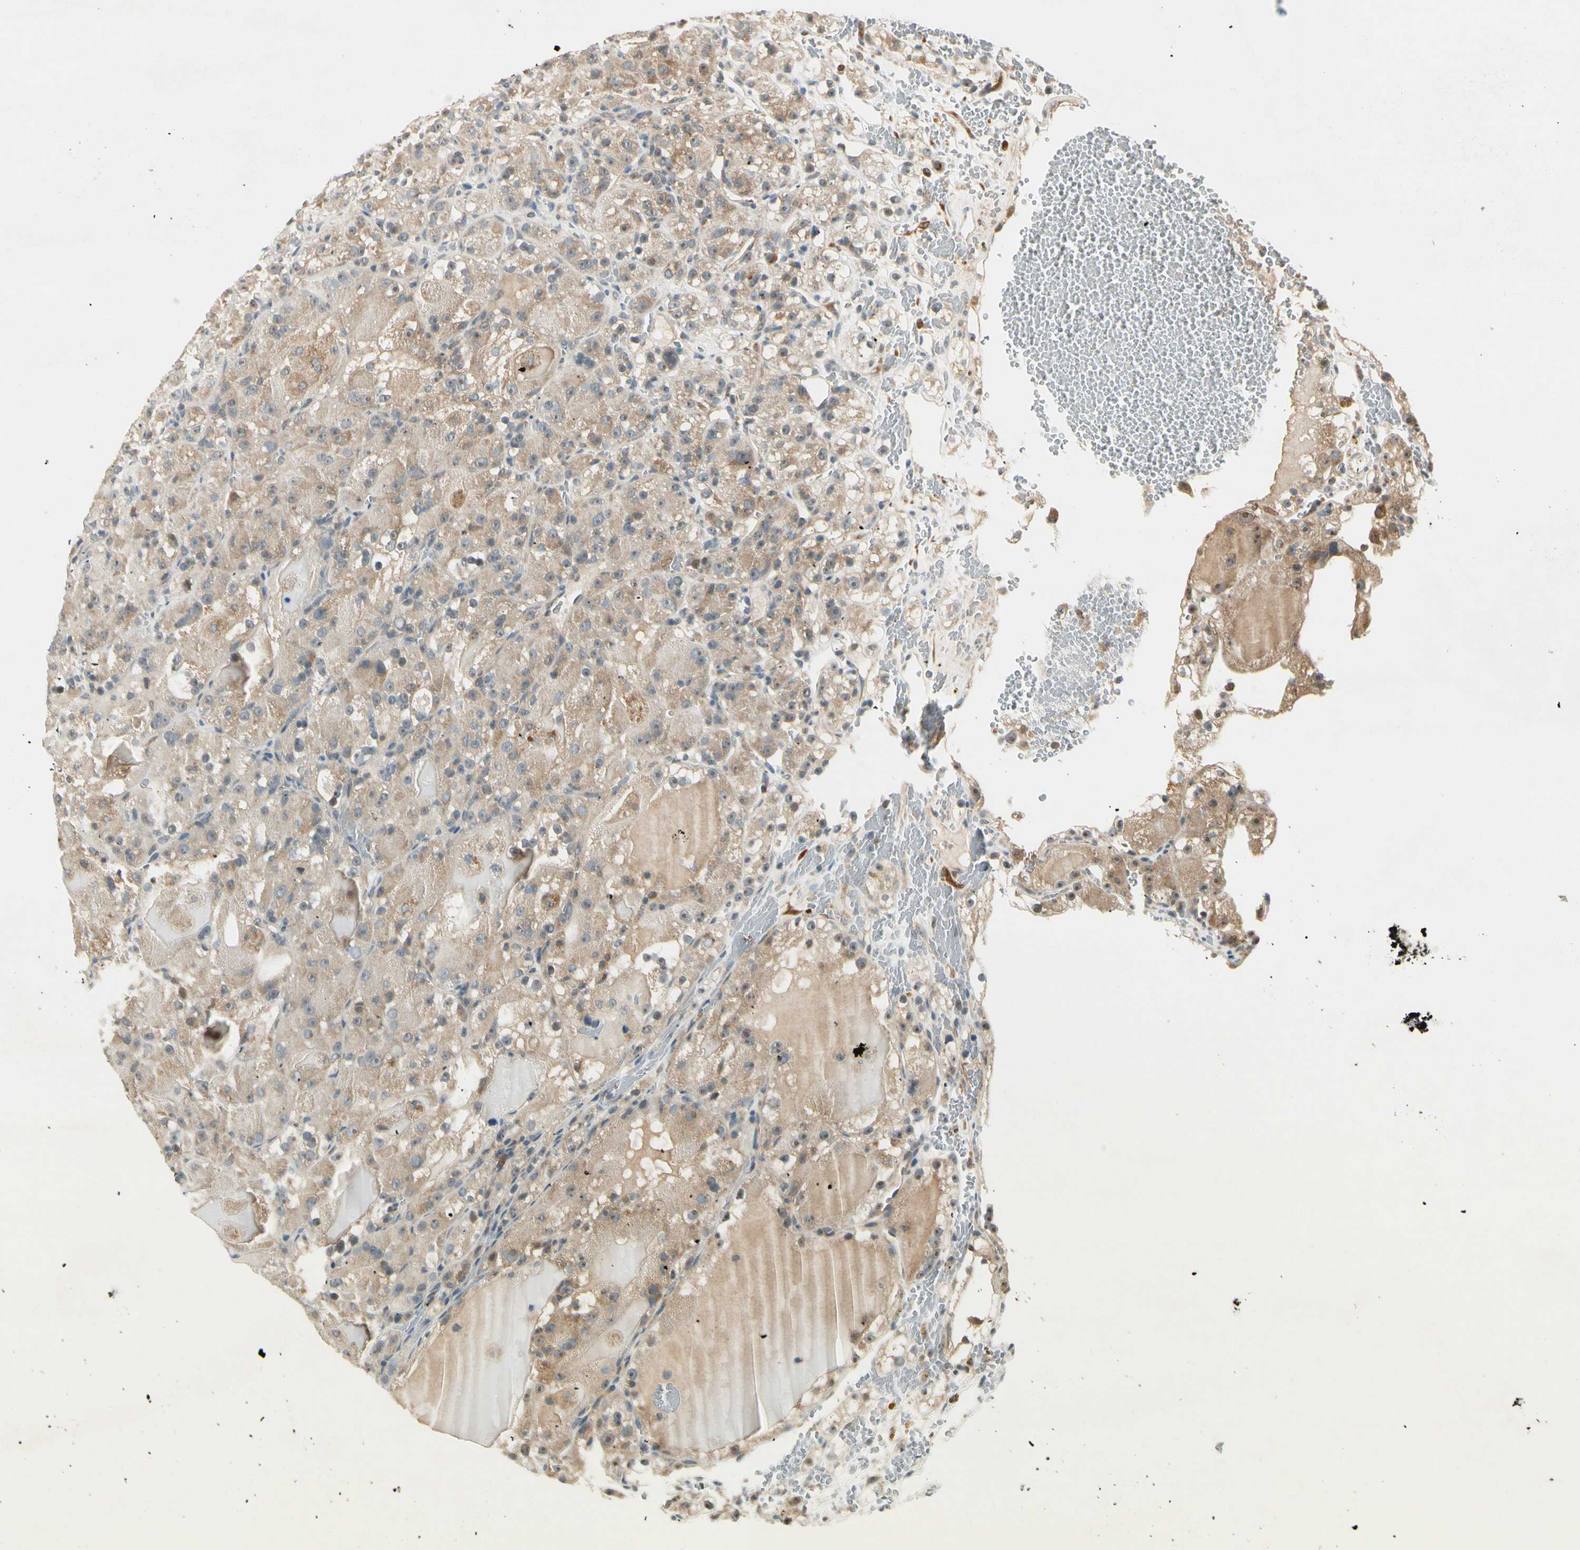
{"staining": {"intensity": "weak", "quantity": "25%-75%", "location": "cytoplasmic/membranous"}, "tissue": "renal cancer", "cell_type": "Tumor cells", "image_type": "cancer", "snomed": [{"axis": "morphology", "description": "Normal tissue, NOS"}, {"axis": "morphology", "description": "Adenocarcinoma, NOS"}, {"axis": "topography", "description": "Kidney"}], "caption": "Human adenocarcinoma (renal) stained with a protein marker shows weak staining in tumor cells.", "gene": "IPO5", "patient": {"sex": "male", "age": 61}}